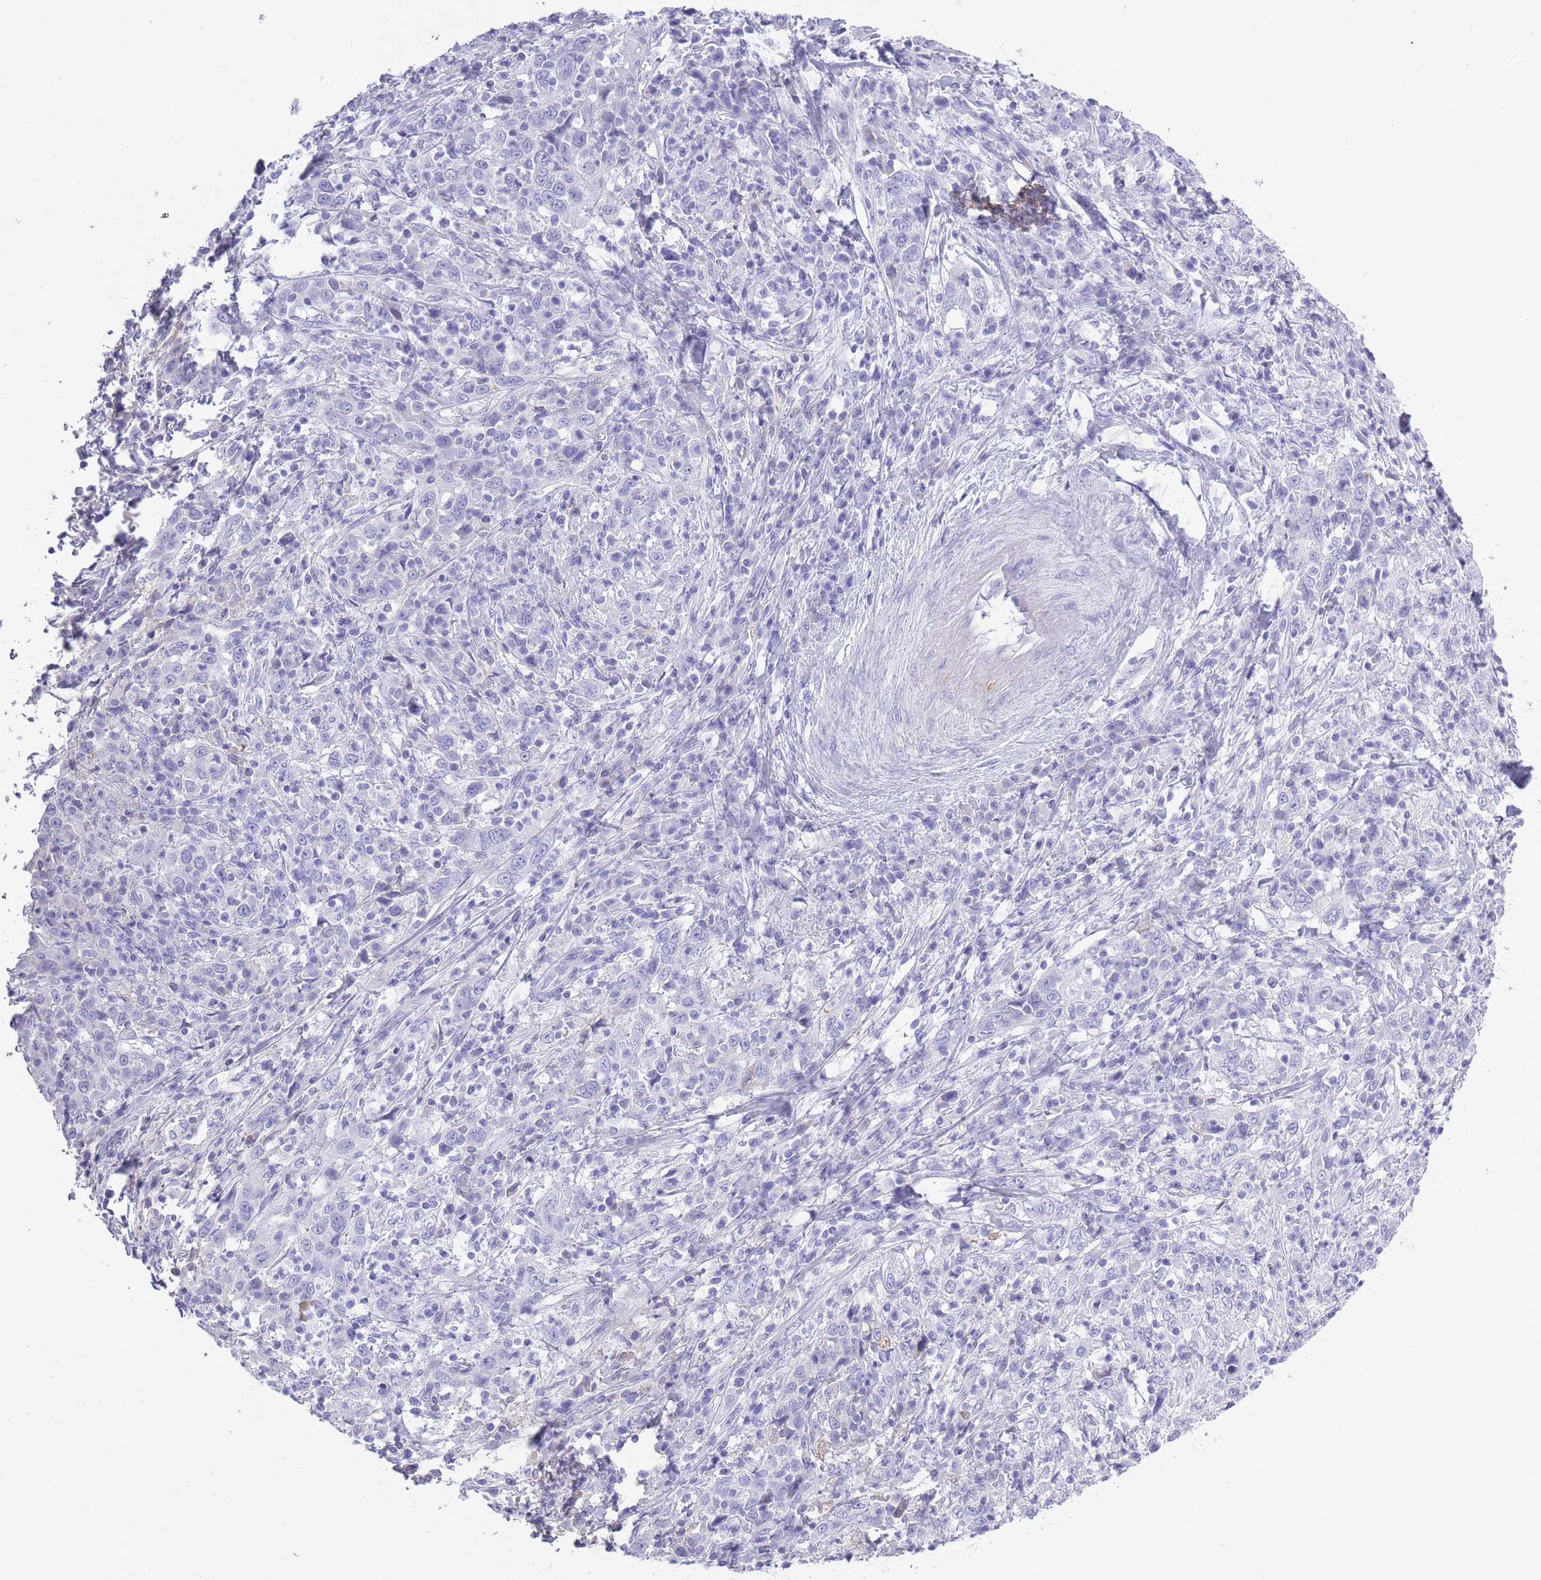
{"staining": {"intensity": "negative", "quantity": "none", "location": "none"}, "tissue": "cervical cancer", "cell_type": "Tumor cells", "image_type": "cancer", "snomed": [{"axis": "morphology", "description": "Squamous cell carcinoma, NOS"}, {"axis": "topography", "description": "Cervix"}], "caption": "This photomicrograph is of cervical squamous cell carcinoma stained with immunohistochemistry to label a protein in brown with the nuclei are counter-stained blue. There is no positivity in tumor cells.", "gene": "AP3S2", "patient": {"sex": "female", "age": 46}}